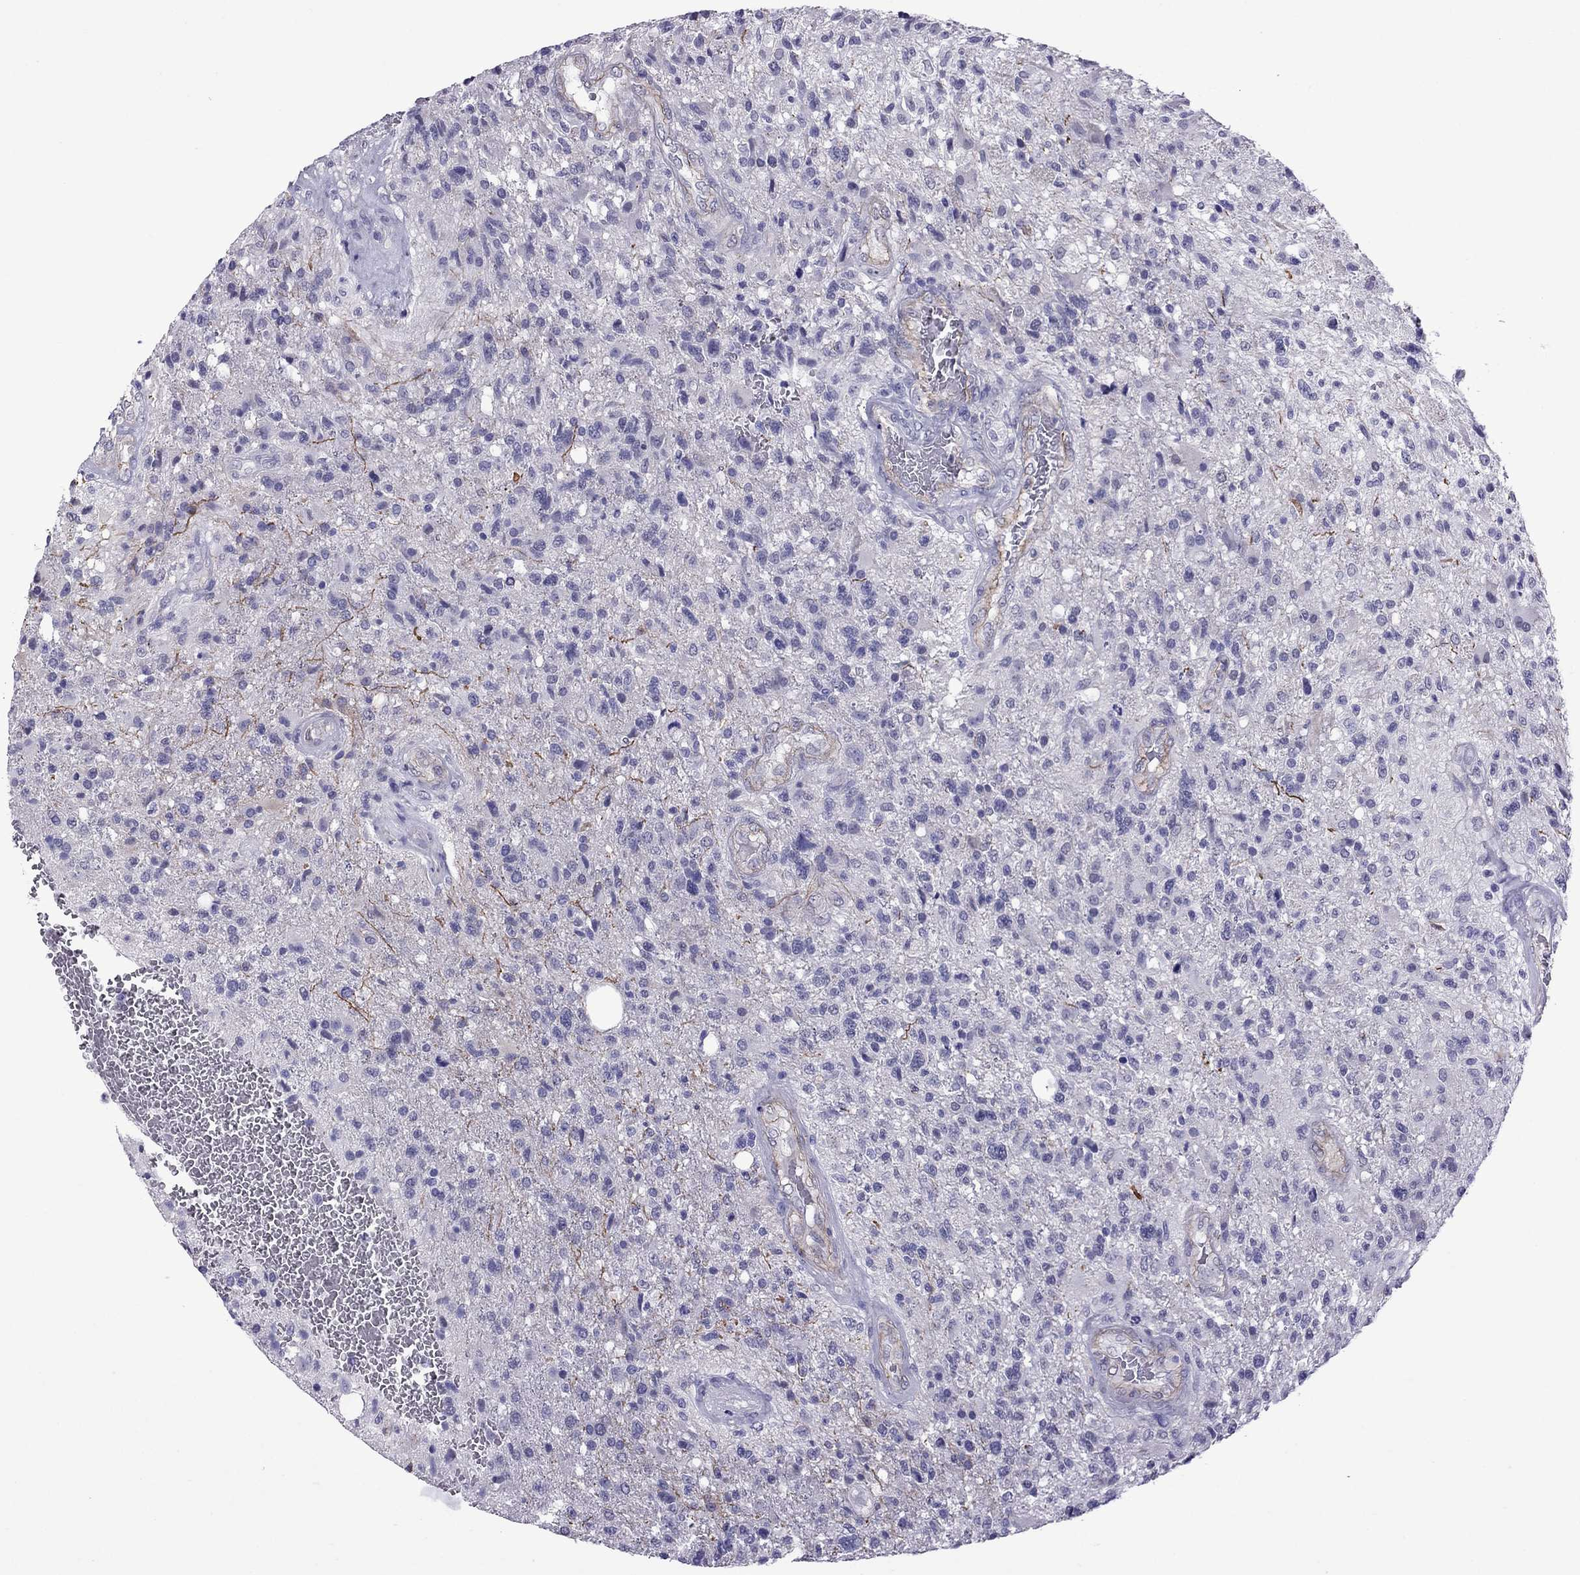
{"staining": {"intensity": "negative", "quantity": "none", "location": "none"}, "tissue": "glioma", "cell_type": "Tumor cells", "image_type": "cancer", "snomed": [{"axis": "morphology", "description": "Glioma, malignant, High grade"}, {"axis": "topography", "description": "Brain"}], "caption": "Protein analysis of malignant glioma (high-grade) shows no significant staining in tumor cells.", "gene": "CHRNA5", "patient": {"sex": "male", "age": 56}}